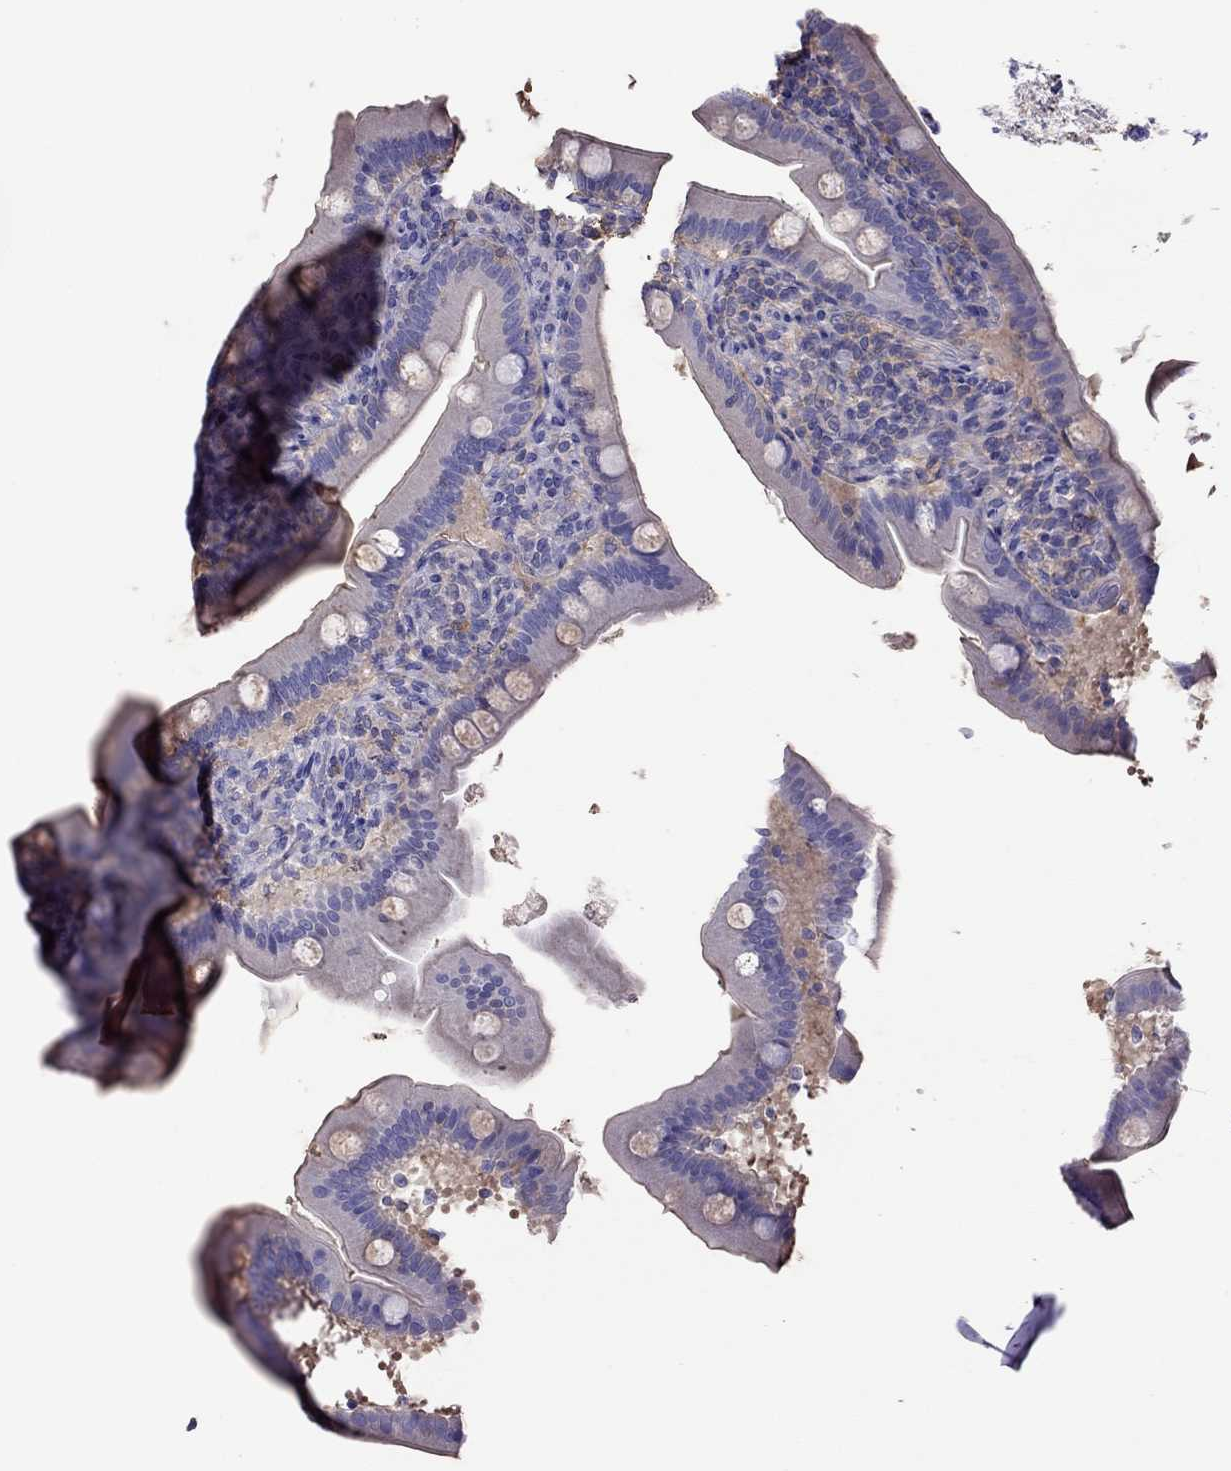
{"staining": {"intensity": "negative", "quantity": "none", "location": "none"}, "tissue": "small intestine", "cell_type": "Glandular cells", "image_type": "normal", "snomed": [{"axis": "morphology", "description": "Normal tissue, NOS"}, {"axis": "topography", "description": "Small intestine"}], "caption": "Immunohistochemistry (IHC) histopathology image of benign small intestine: human small intestine stained with DAB (3,3'-diaminobenzidine) exhibits no significant protein positivity in glandular cells. (Immunohistochemistry (IHC), brightfield microscopy, high magnification).", "gene": "TEX22", "patient": {"sex": "male", "age": 66}}